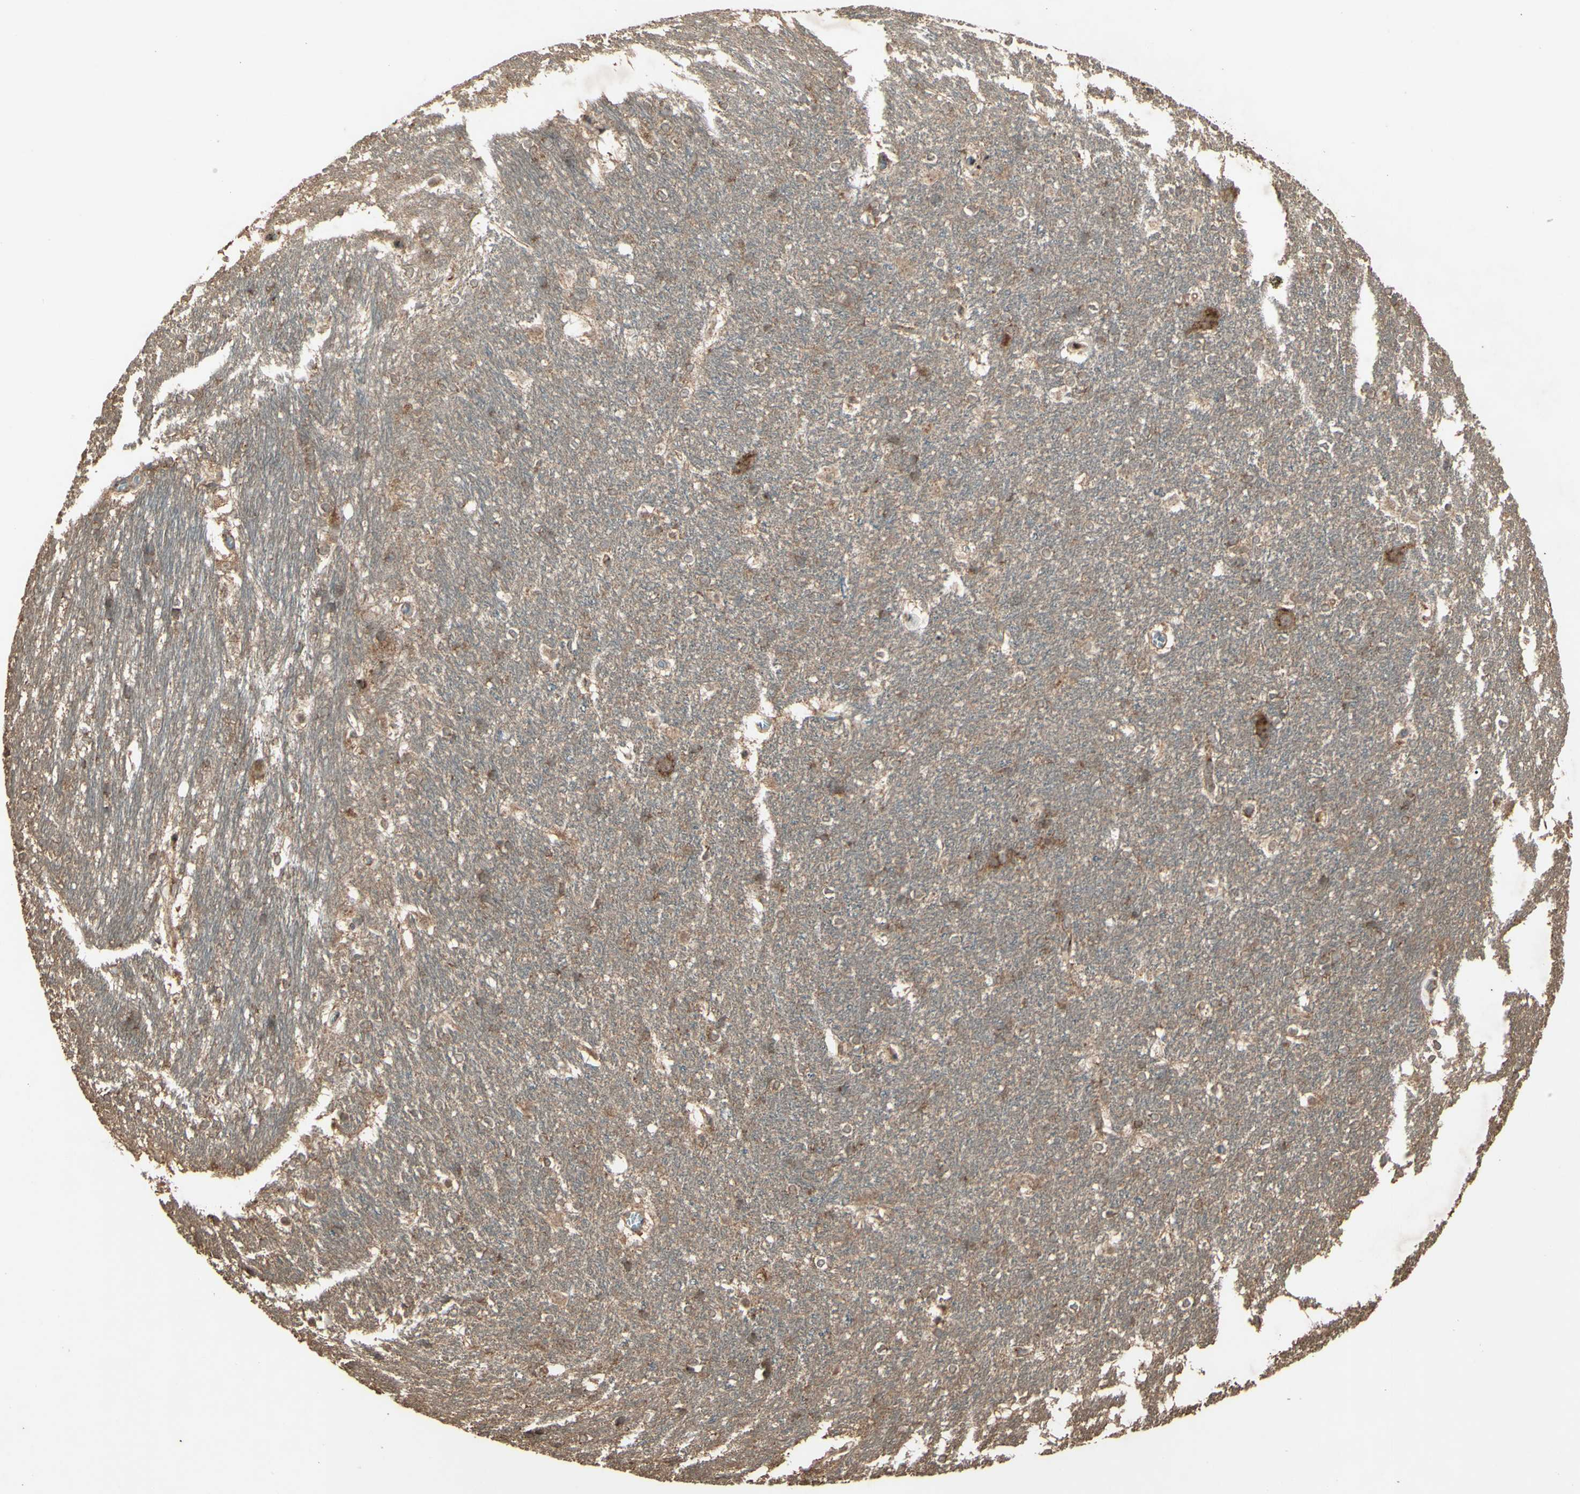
{"staining": {"intensity": "weak", "quantity": "25%-75%", "location": "cytoplasmic/membranous"}, "tissue": "hippocampus", "cell_type": "Glial cells", "image_type": "normal", "snomed": [{"axis": "morphology", "description": "Normal tissue, NOS"}, {"axis": "topography", "description": "Hippocampus"}], "caption": "A micrograph of human hippocampus stained for a protein reveals weak cytoplasmic/membranous brown staining in glial cells. Immunohistochemistry stains the protein of interest in brown and the nuclei are stained blue.", "gene": "AP1G1", "patient": {"sex": "female", "age": 19}}